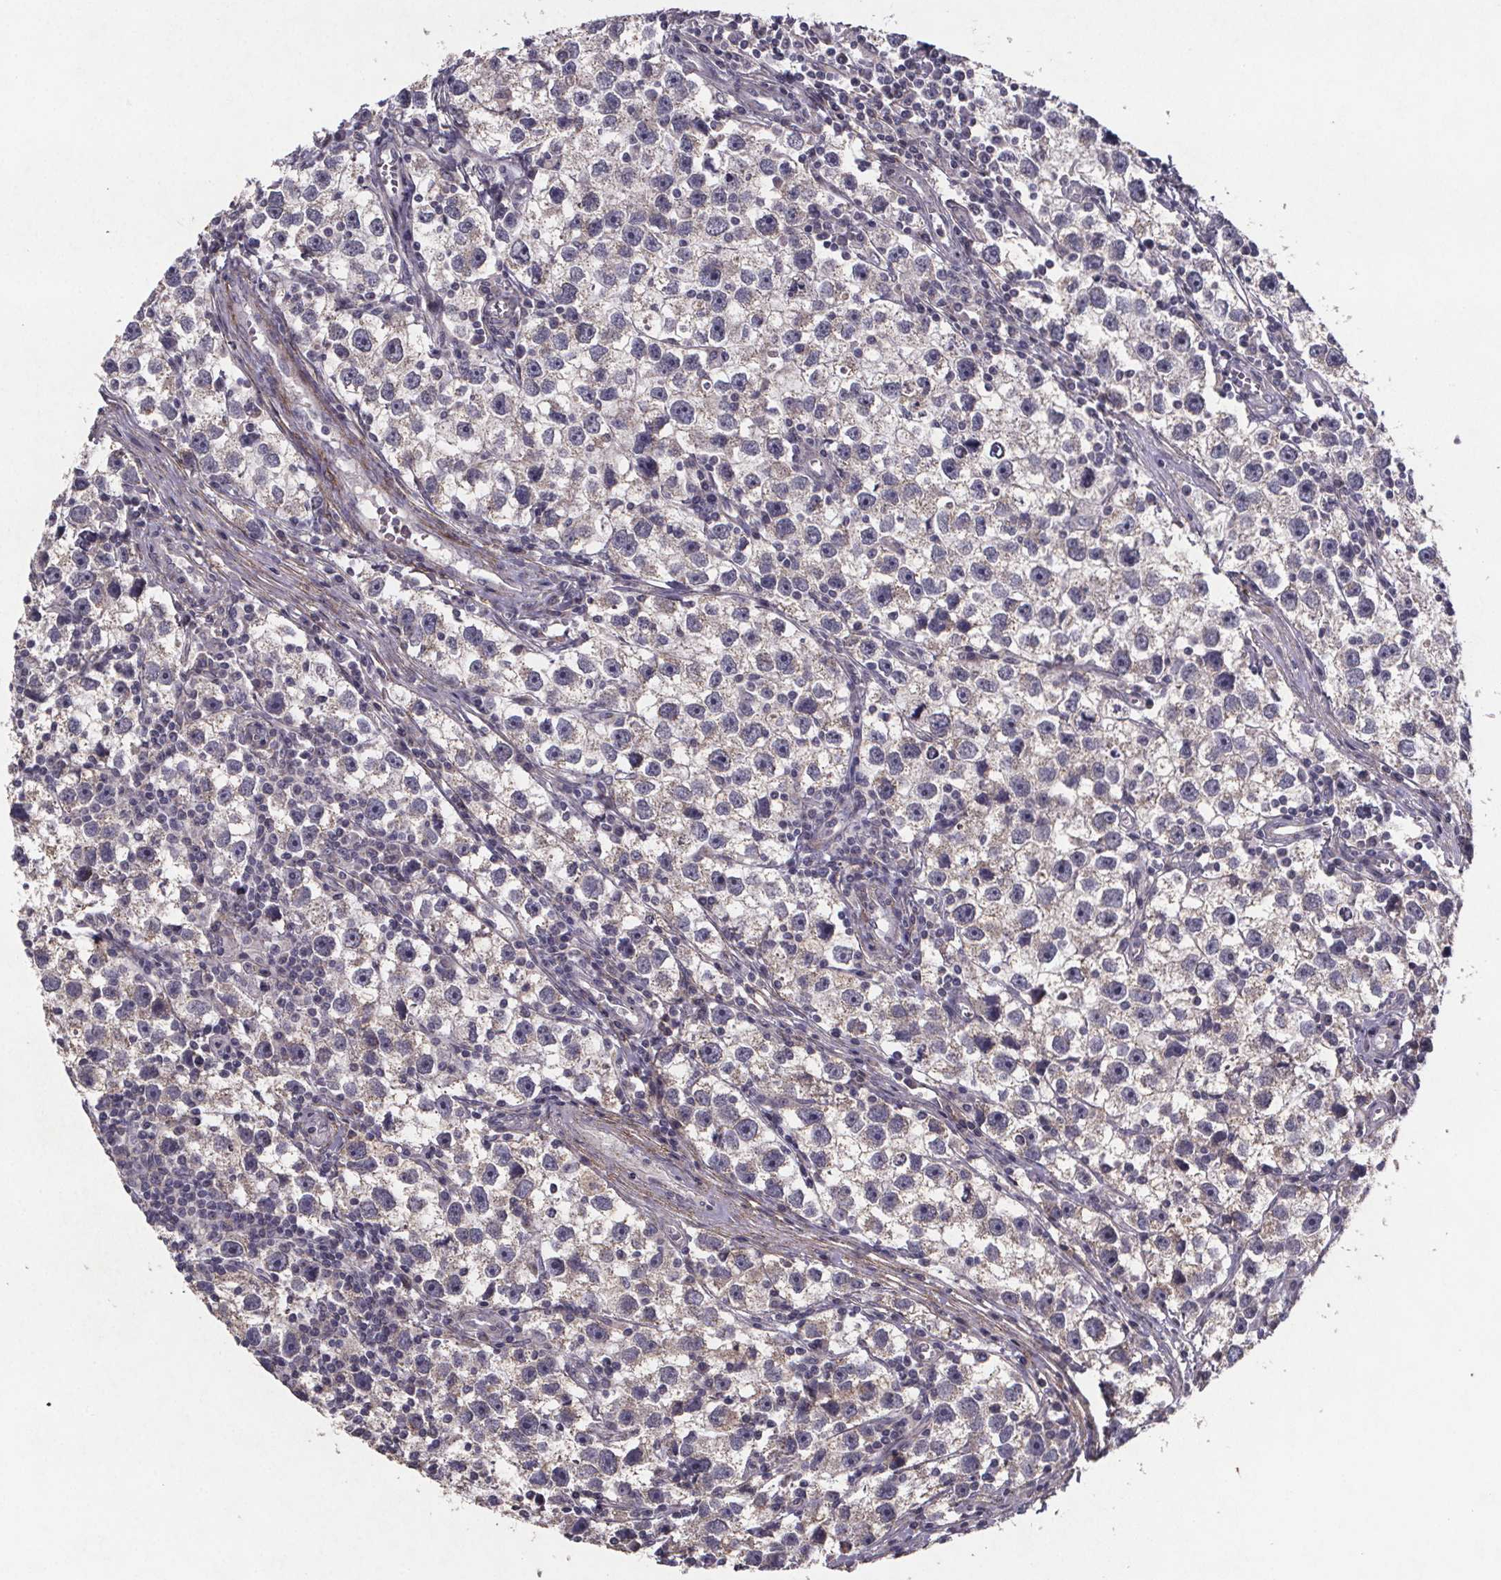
{"staining": {"intensity": "negative", "quantity": "none", "location": "none"}, "tissue": "testis cancer", "cell_type": "Tumor cells", "image_type": "cancer", "snomed": [{"axis": "morphology", "description": "Seminoma, NOS"}, {"axis": "topography", "description": "Testis"}], "caption": "Immunohistochemical staining of human seminoma (testis) demonstrates no significant positivity in tumor cells. (IHC, brightfield microscopy, high magnification).", "gene": "PALLD", "patient": {"sex": "male", "age": 30}}